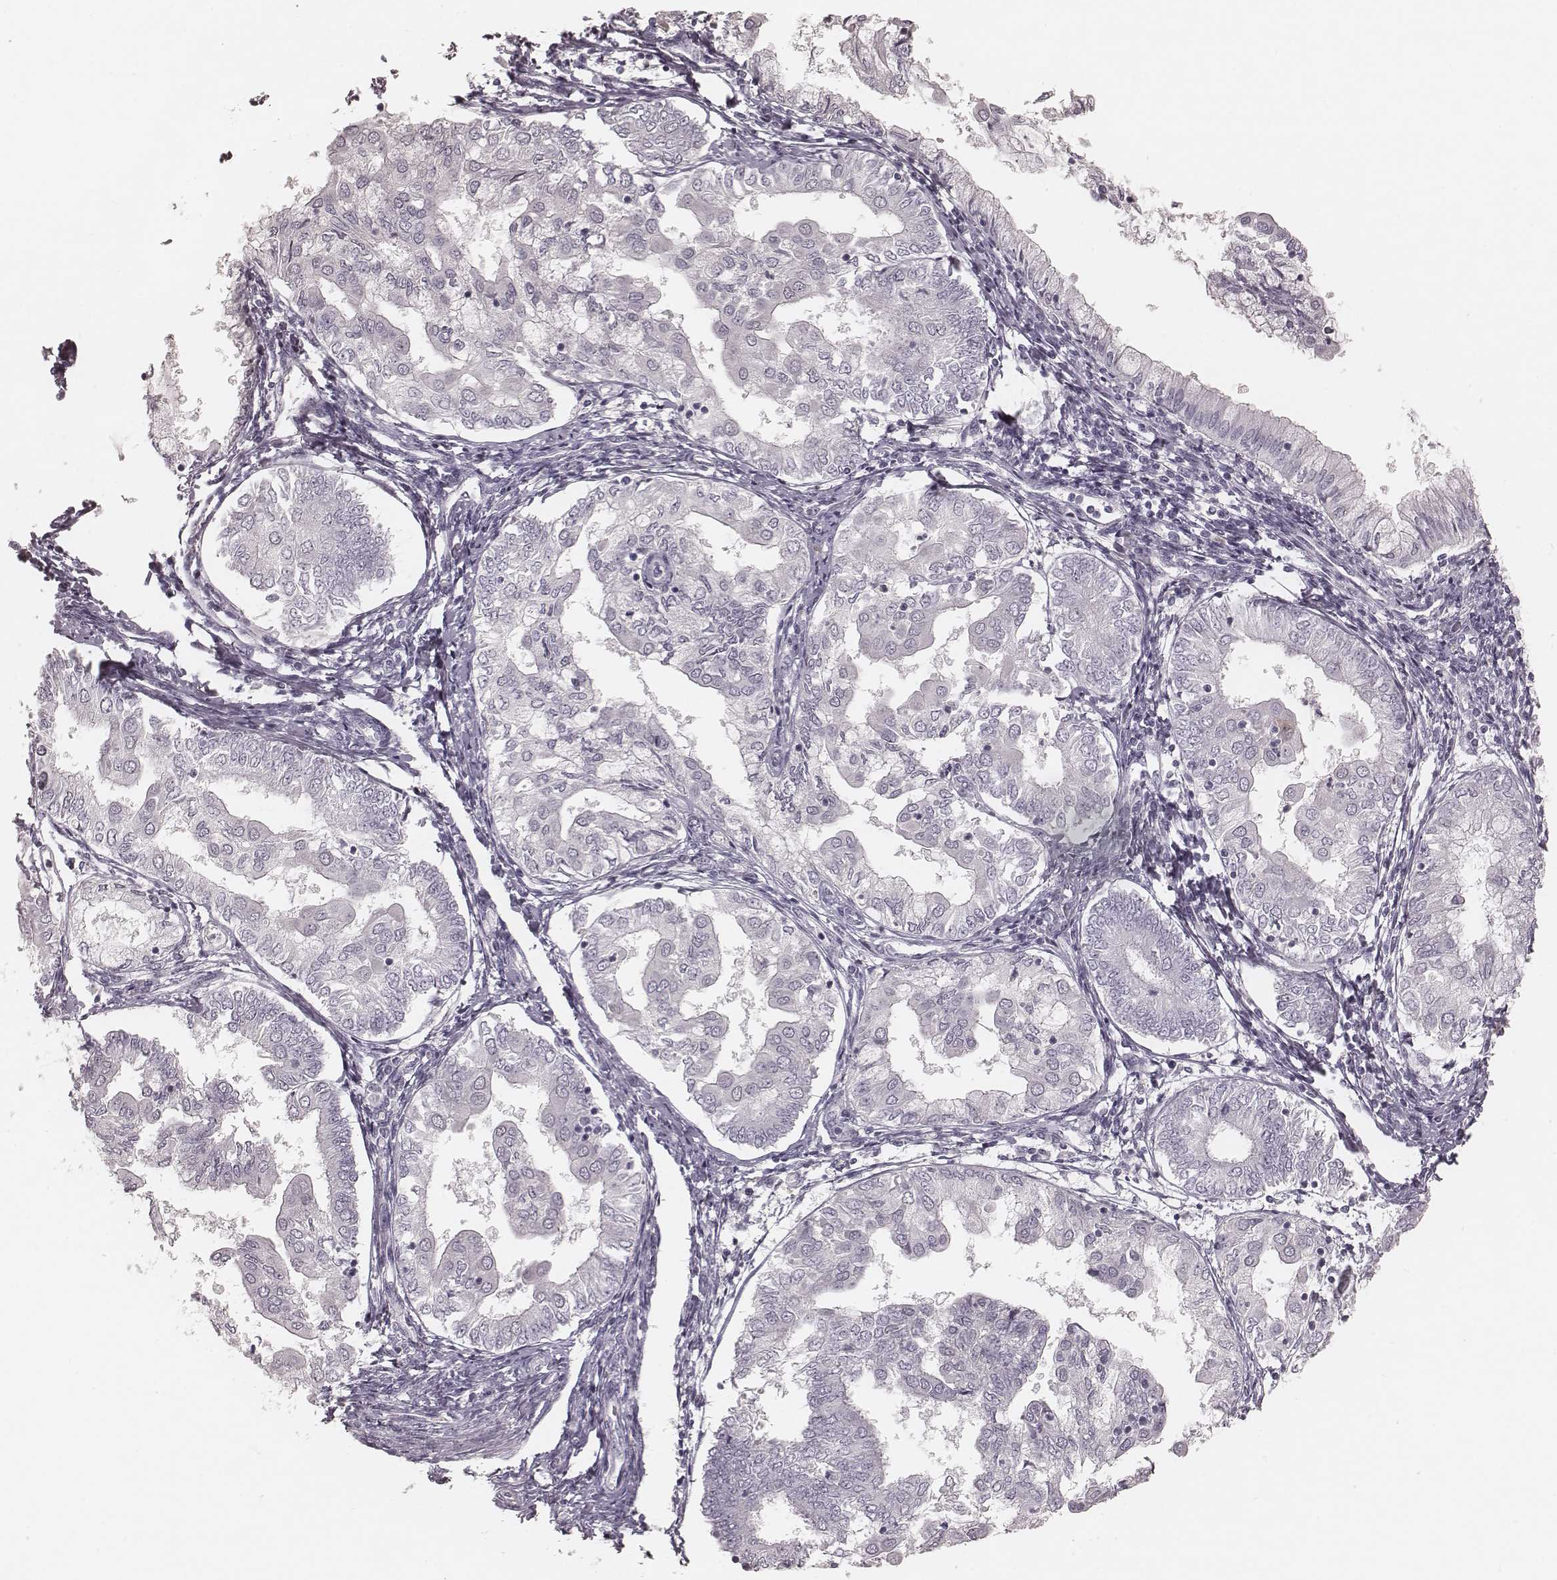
{"staining": {"intensity": "negative", "quantity": "none", "location": "none"}, "tissue": "endometrial cancer", "cell_type": "Tumor cells", "image_type": "cancer", "snomed": [{"axis": "morphology", "description": "Adenocarcinoma, NOS"}, {"axis": "topography", "description": "Endometrium"}], "caption": "High power microscopy image of an immunohistochemistry (IHC) photomicrograph of adenocarcinoma (endometrial), revealing no significant positivity in tumor cells.", "gene": "SMIM24", "patient": {"sex": "female", "age": 68}}